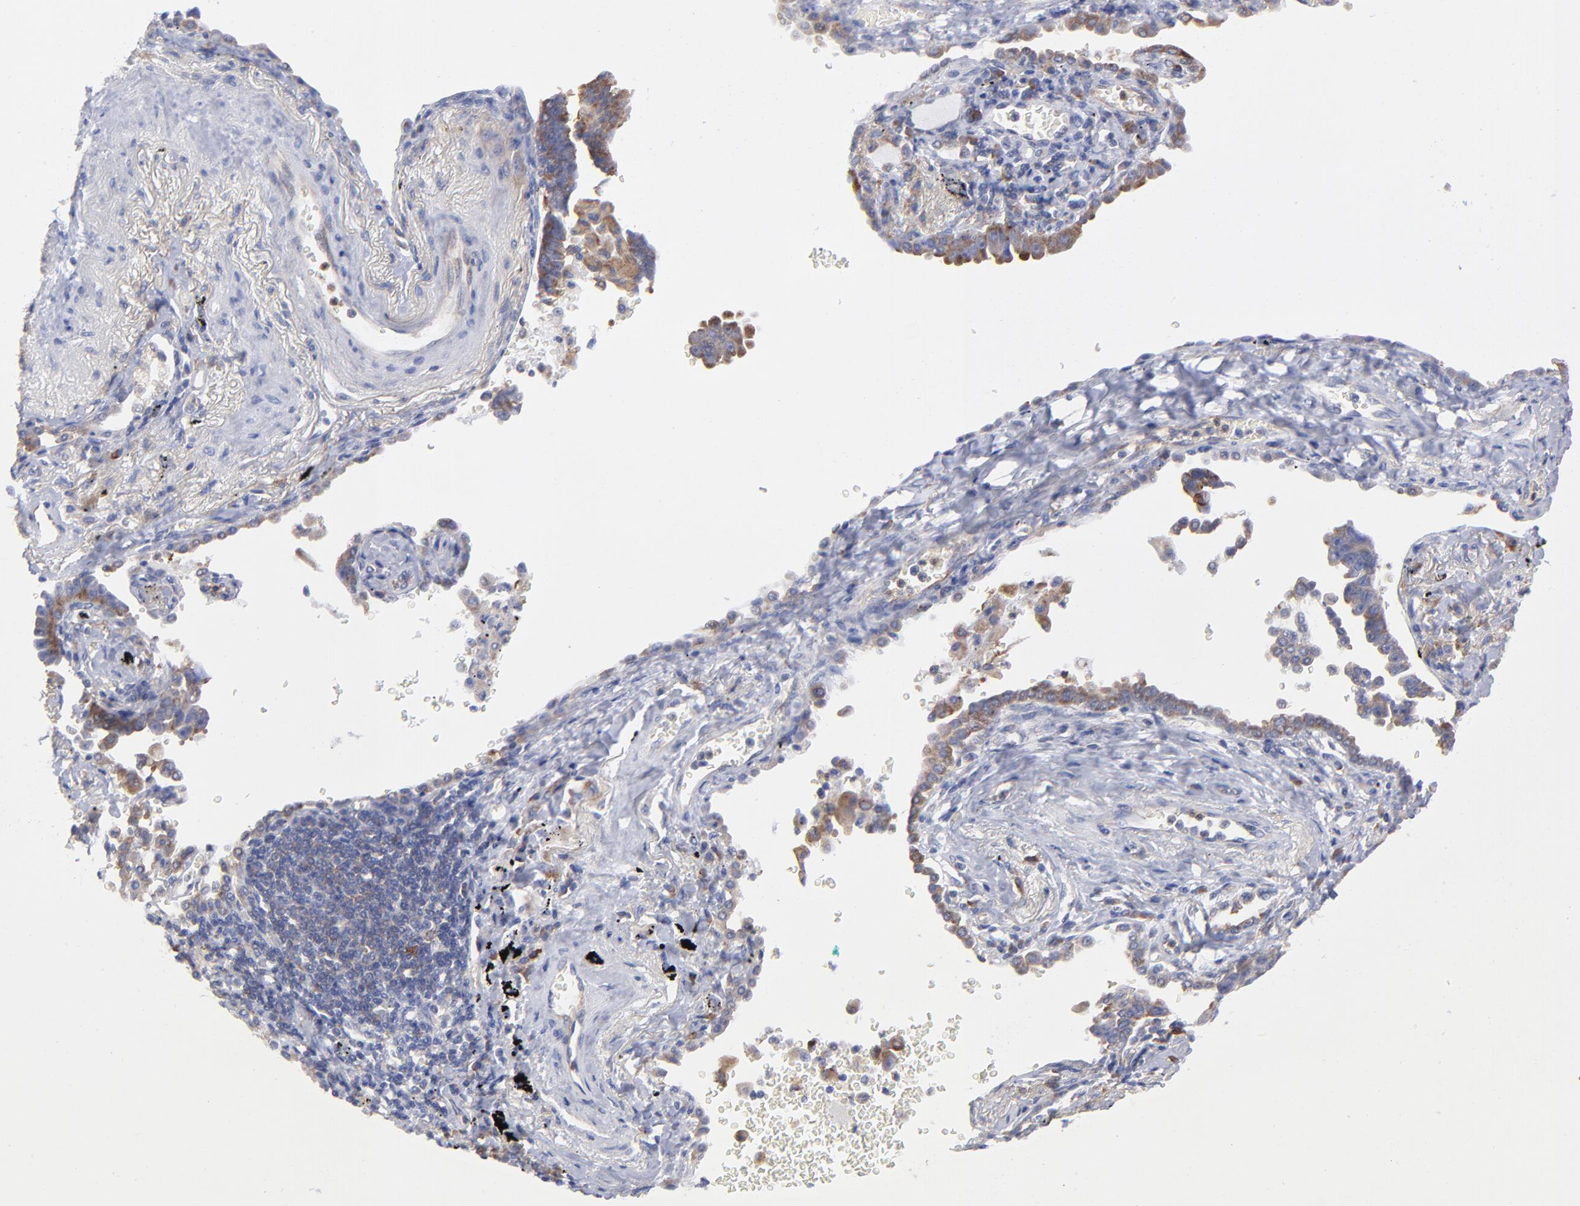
{"staining": {"intensity": "moderate", "quantity": "25%-75%", "location": "cytoplasmic/membranous"}, "tissue": "lung cancer", "cell_type": "Tumor cells", "image_type": "cancer", "snomed": [{"axis": "morphology", "description": "Adenocarcinoma, NOS"}, {"axis": "topography", "description": "Lung"}], "caption": "A brown stain shows moderate cytoplasmic/membranous staining of a protein in human lung cancer tumor cells.", "gene": "EIF2AK2", "patient": {"sex": "female", "age": 64}}